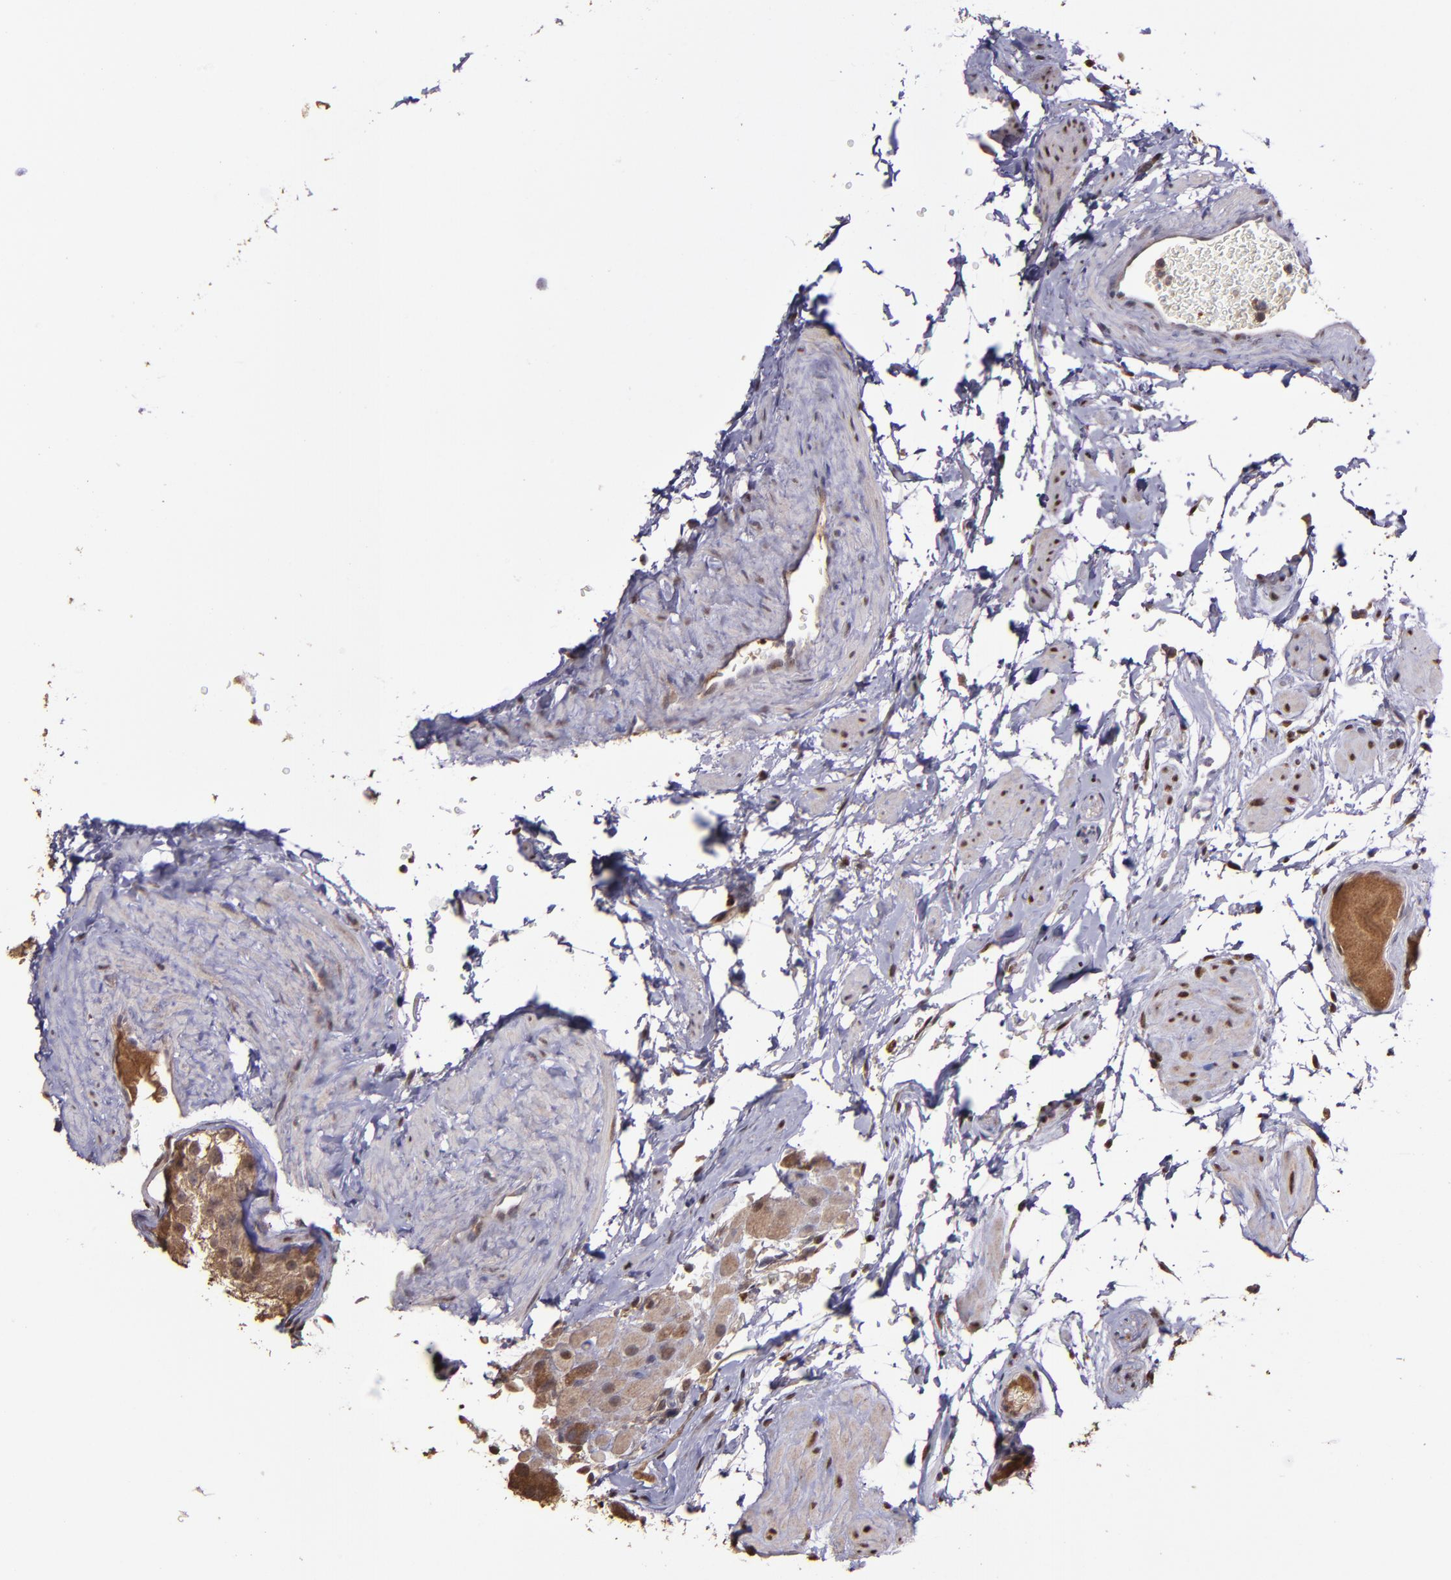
{"staining": {"intensity": "moderate", "quantity": ">75%", "location": "cytoplasmic/membranous,nuclear"}, "tissue": "epididymis", "cell_type": "Glandular cells", "image_type": "normal", "snomed": [{"axis": "morphology", "description": "Normal tissue, NOS"}, {"axis": "topography", "description": "Testis"}, {"axis": "topography", "description": "Epididymis"}], "caption": "This is a photomicrograph of immunohistochemistry staining of normal epididymis, which shows moderate staining in the cytoplasmic/membranous,nuclear of glandular cells.", "gene": "SERPINF2", "patient": {"sex": "male", "age": 36}}